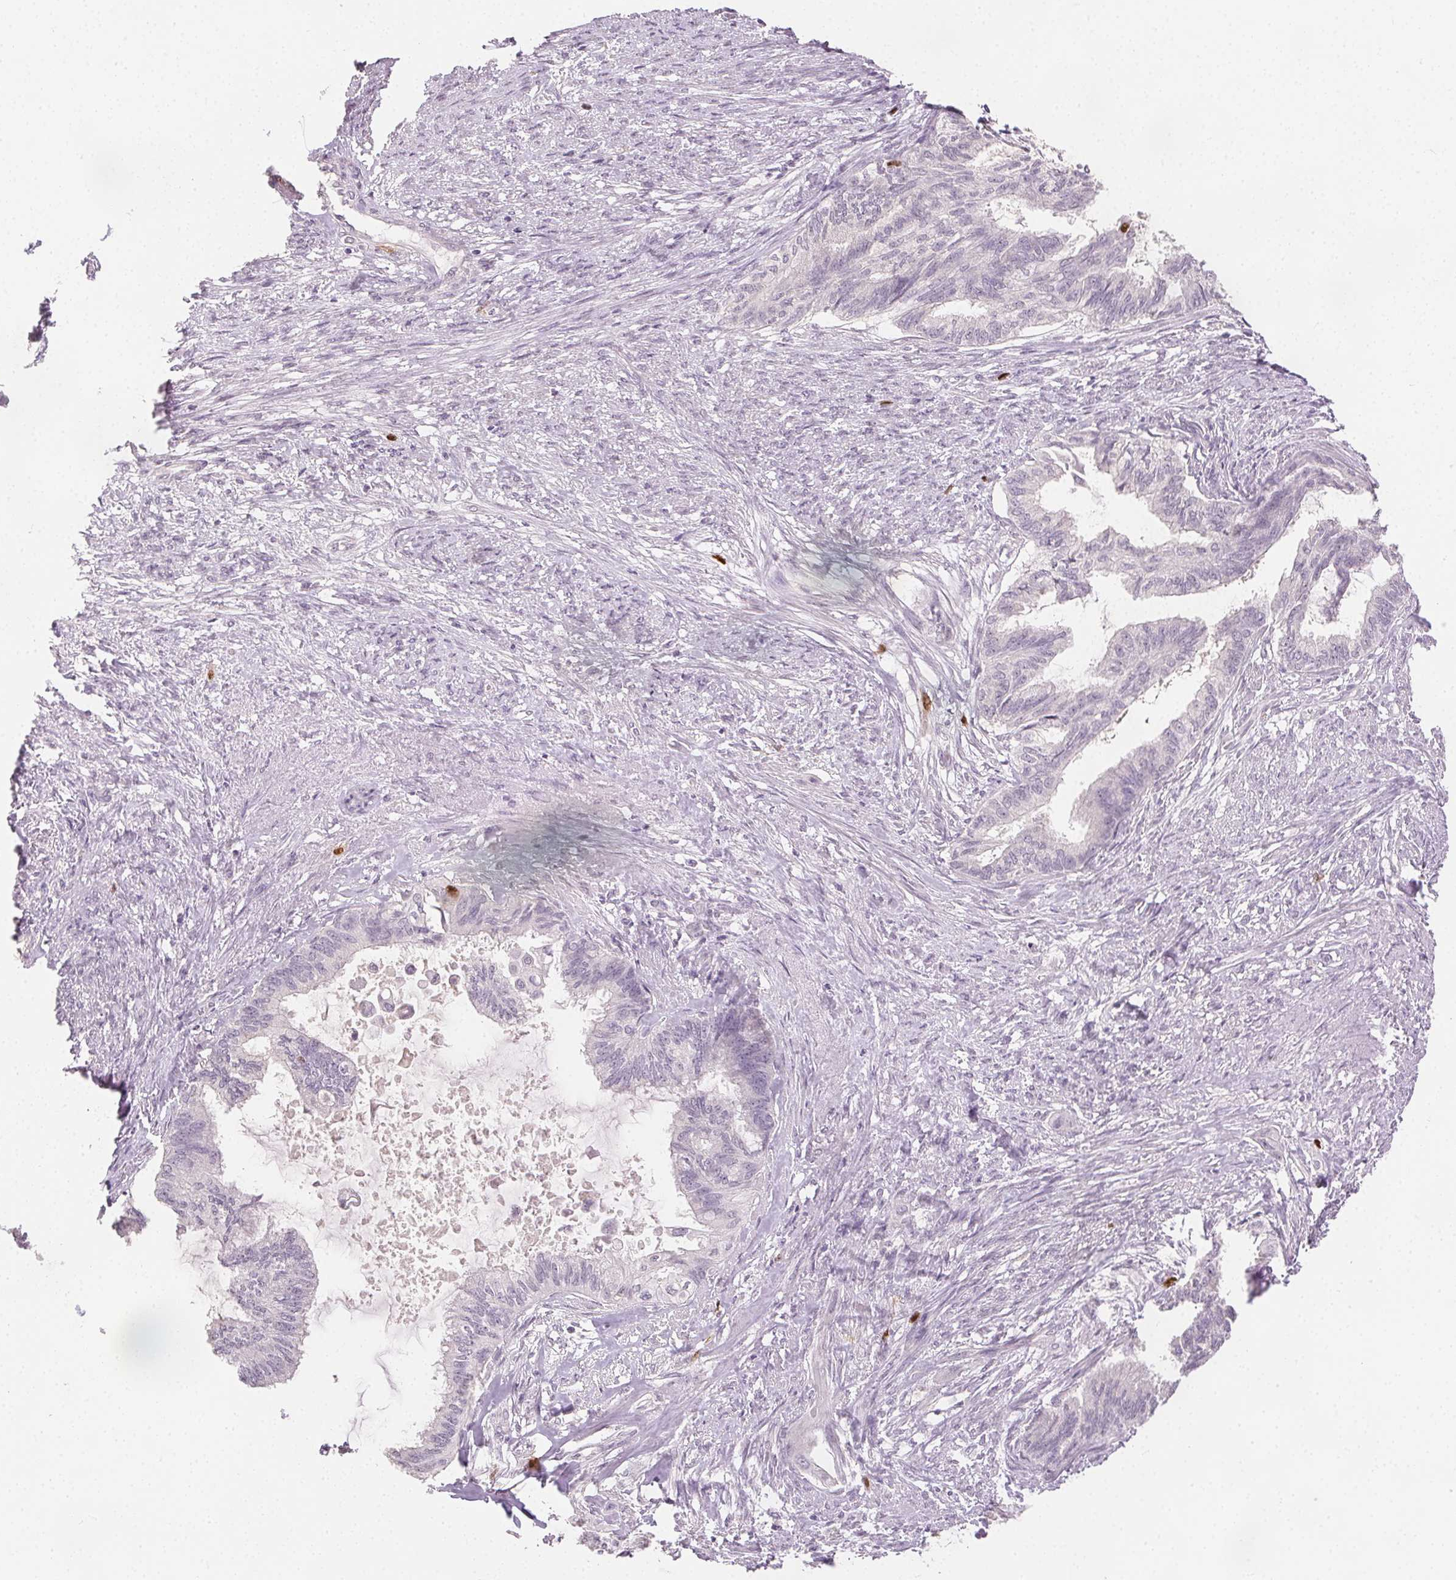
{"staining": {"intensity": "moderate", "quantity": "<25%", "location": "nuclear"}, "tissue": "endometrial cancer", "cell_type": "Tumor cells", "image_type": "cancer", "snomed": [{"axis": "morphology", "description": "Adenocarcinoma, NOS"}, {"axis": "topography", "description": "Endometrium"}], "caption": "DAB immunohistochemical staining of human endometrial cancer (adenocarcinoma) exhibits moderate nuclear protein expression in approximately <25% of tumor cells. (brown staining indicates protein expression, while blue staining denotes nuclei).", "gene": "ANLN", "patient": {"sex": "female", "age": 86}}